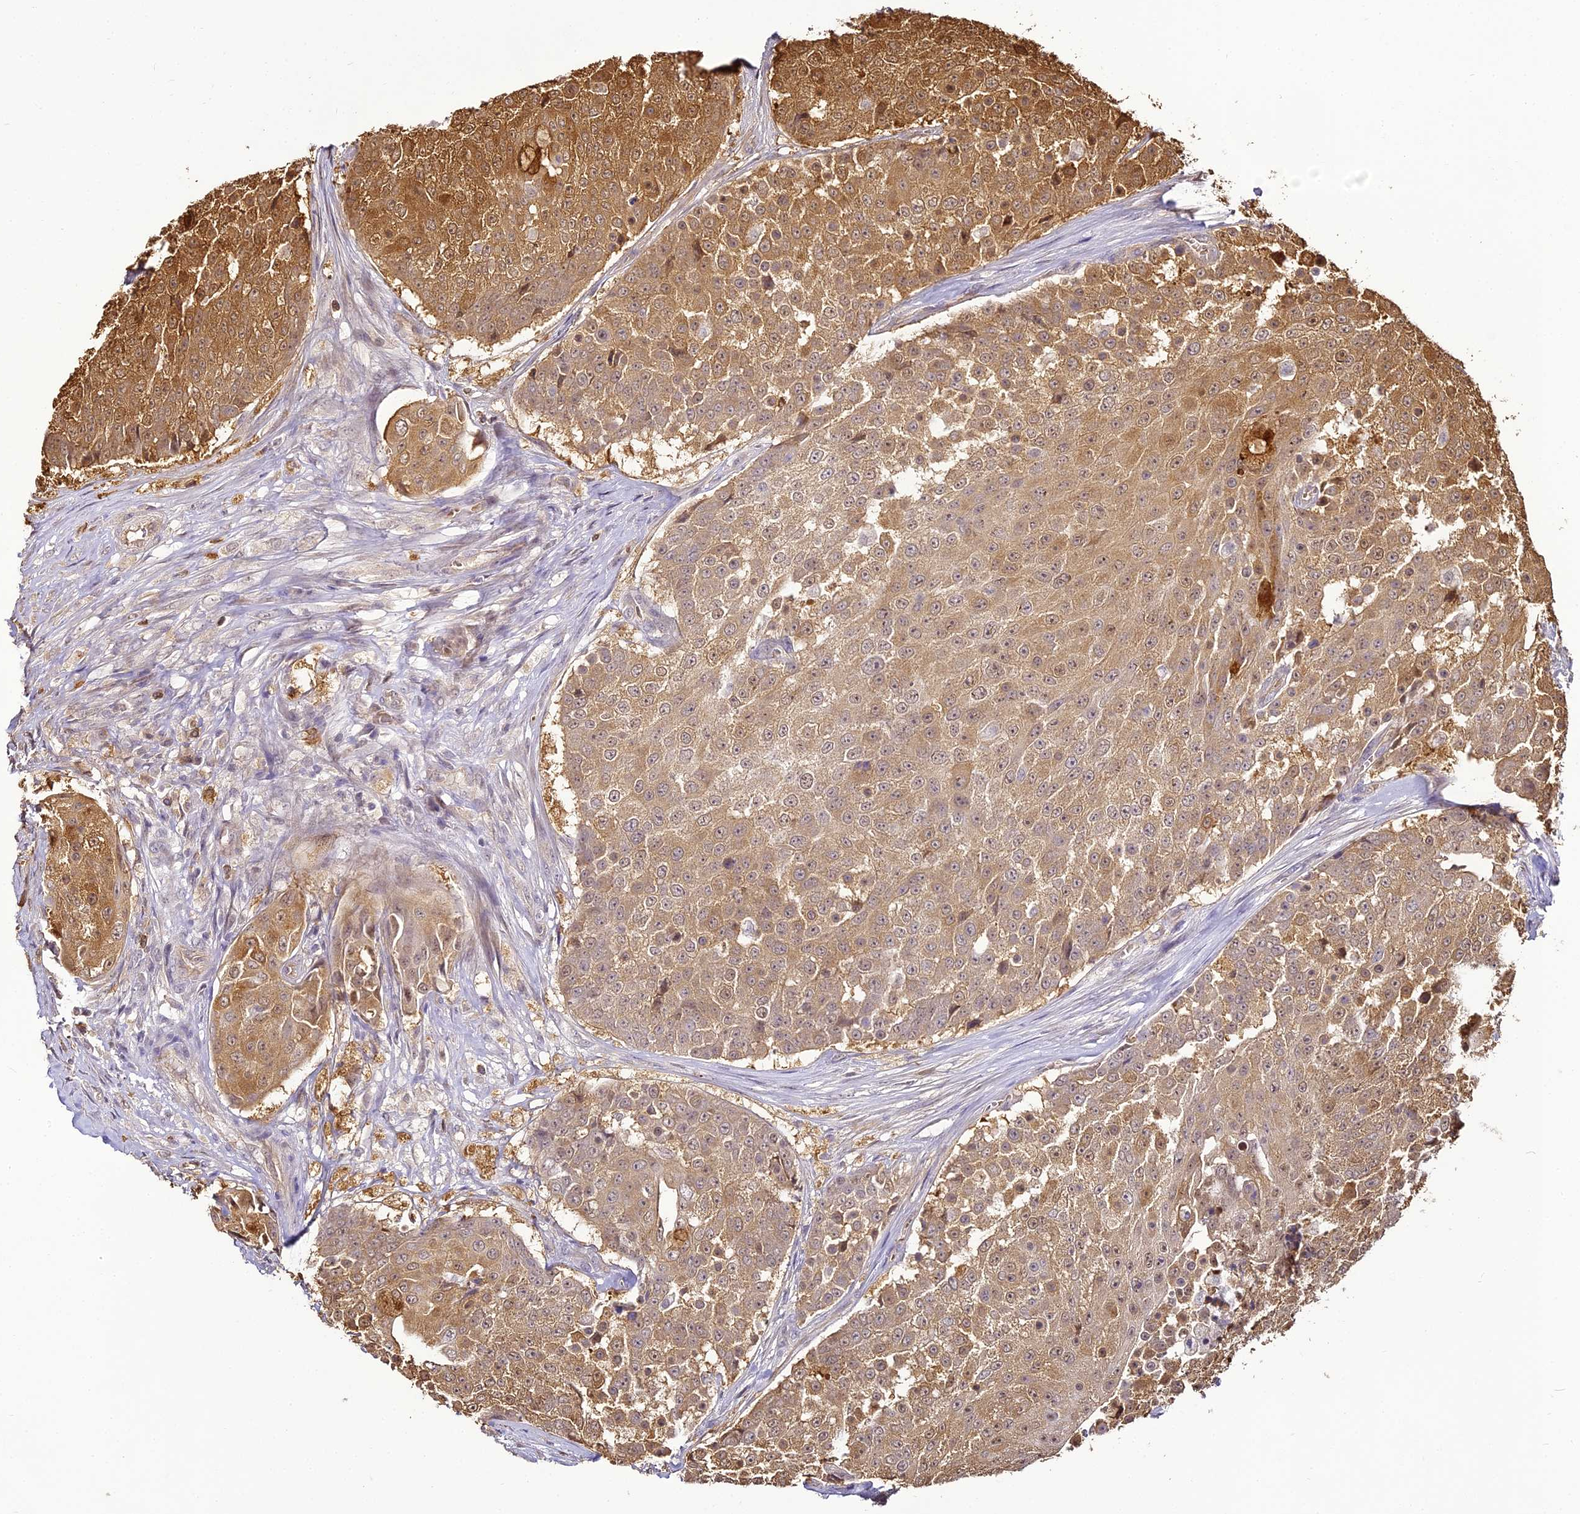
{"staining": {"intensity": "moderate", "quantity": "25%-75%", "location": "cytoplasmic/membranous"}, "tissue": "urothelial cancer", "cell_type": "Tumor cells", "image_type": "cancer", "snomed": [{"axis": "morphology", "description": "Urothelial carcinoma, High grade"}, {"axis": "topography", "description": "Urinary bladder"}], "caption": "Immunohistochemistry (IHC) histopathology image of human urothelial cancer stained for a protein (brown), which shows medium levels of moderate cytoplasmic/membranous staining in approximately 25%-75% of tumor cells.", "gene": "BCDIN3D", "patient": {"sex": "female", "age": 63}}